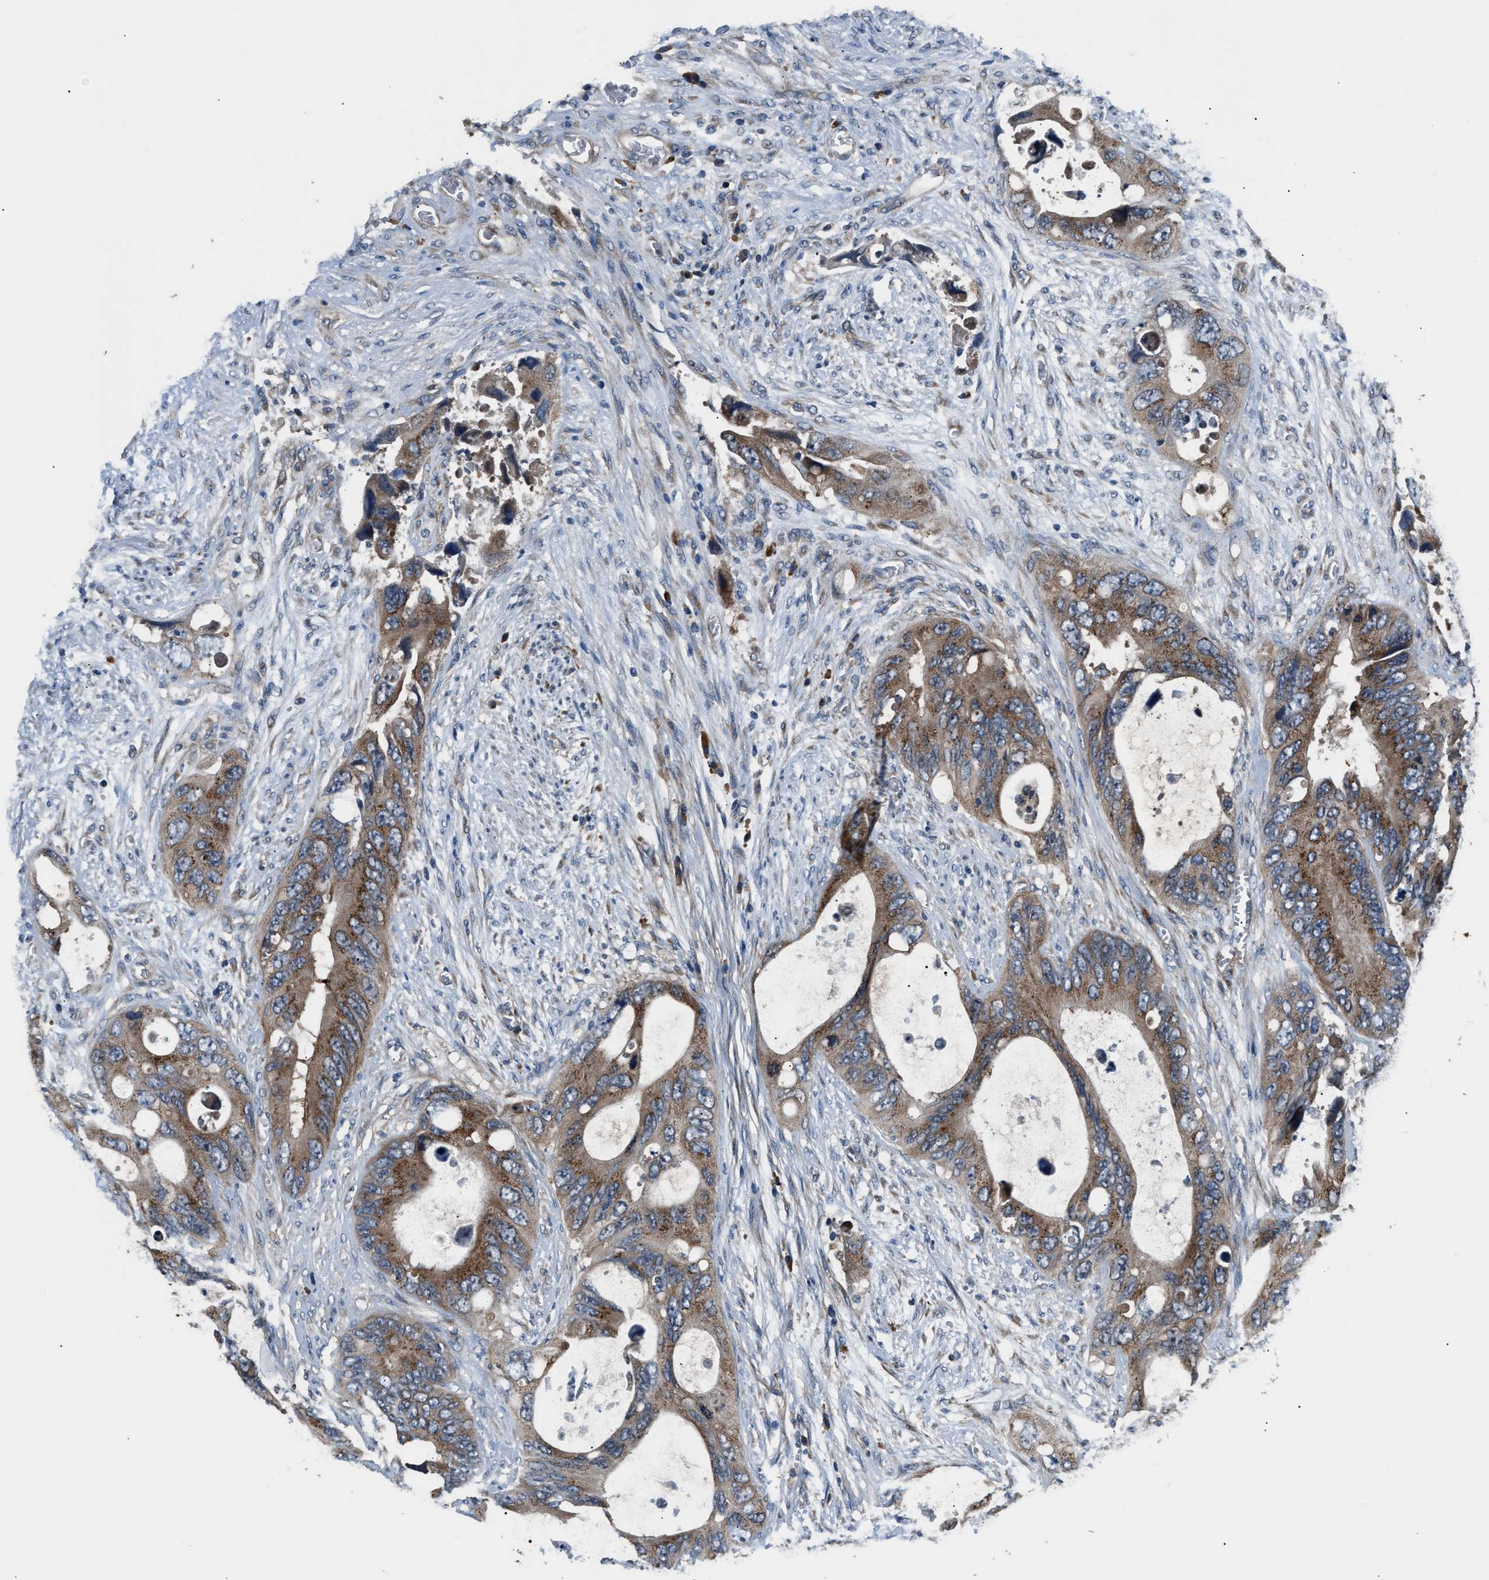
{"staining": {"intensity": "moderate", "quantity": ">75%", "location": "cytoplasmic/membranous"}, "tissue": "colorectal cancer", "cell_type": "Tumor cells", "image_type": "cancer", "snomed": [{"axis": "morphology", "description": "Adenocarcinoma, NOS"}, {"axis": "topography", "description": "Rectum"}], "caption": "Tumor cells show medium levels of moderate cytoplasmic/membranous staining in about >75% of cells in human adenocarcinoma (colorectal).", "gene": "IMPDH2", "patient": {"sex": "male", "age": 70}}